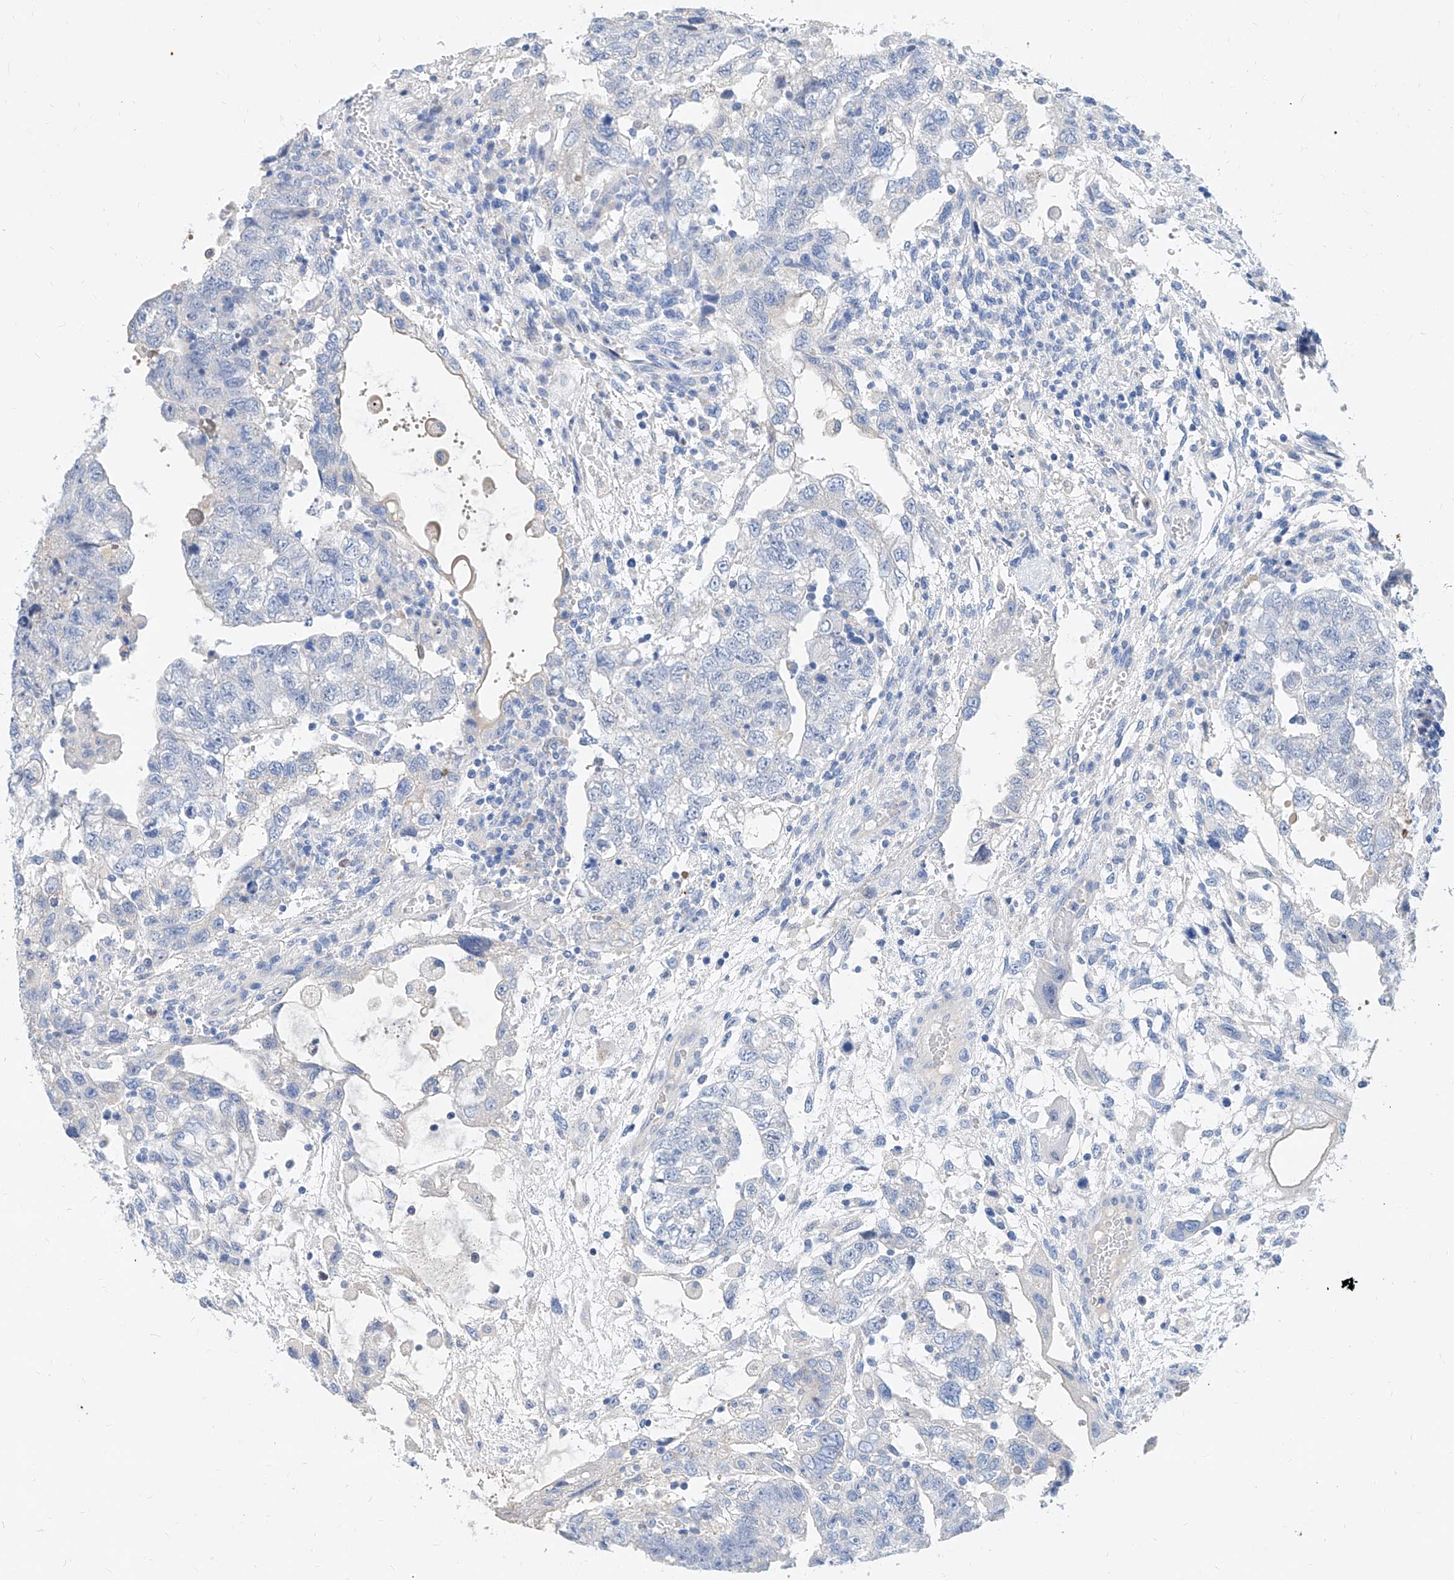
{"staining": {"intensity": "negative", "quantity": "none", "location": "none"}, "tissue": "testis cancer", "cell_type": "Tumor cells", "image_type": "cancer", "snomed": [{"axis": "morphology", "description": "Carcinoma, Embryonal, NOS"}, {"axis": "topography", "description": "Testis"}], "caption": "Testis cancer (embryonal carcinoma) was stained to show a protein in brown. There is no significant expression in tumor cells.", "gene": "SLC25A29", "patient": {"sex": "male", "age": 36}}